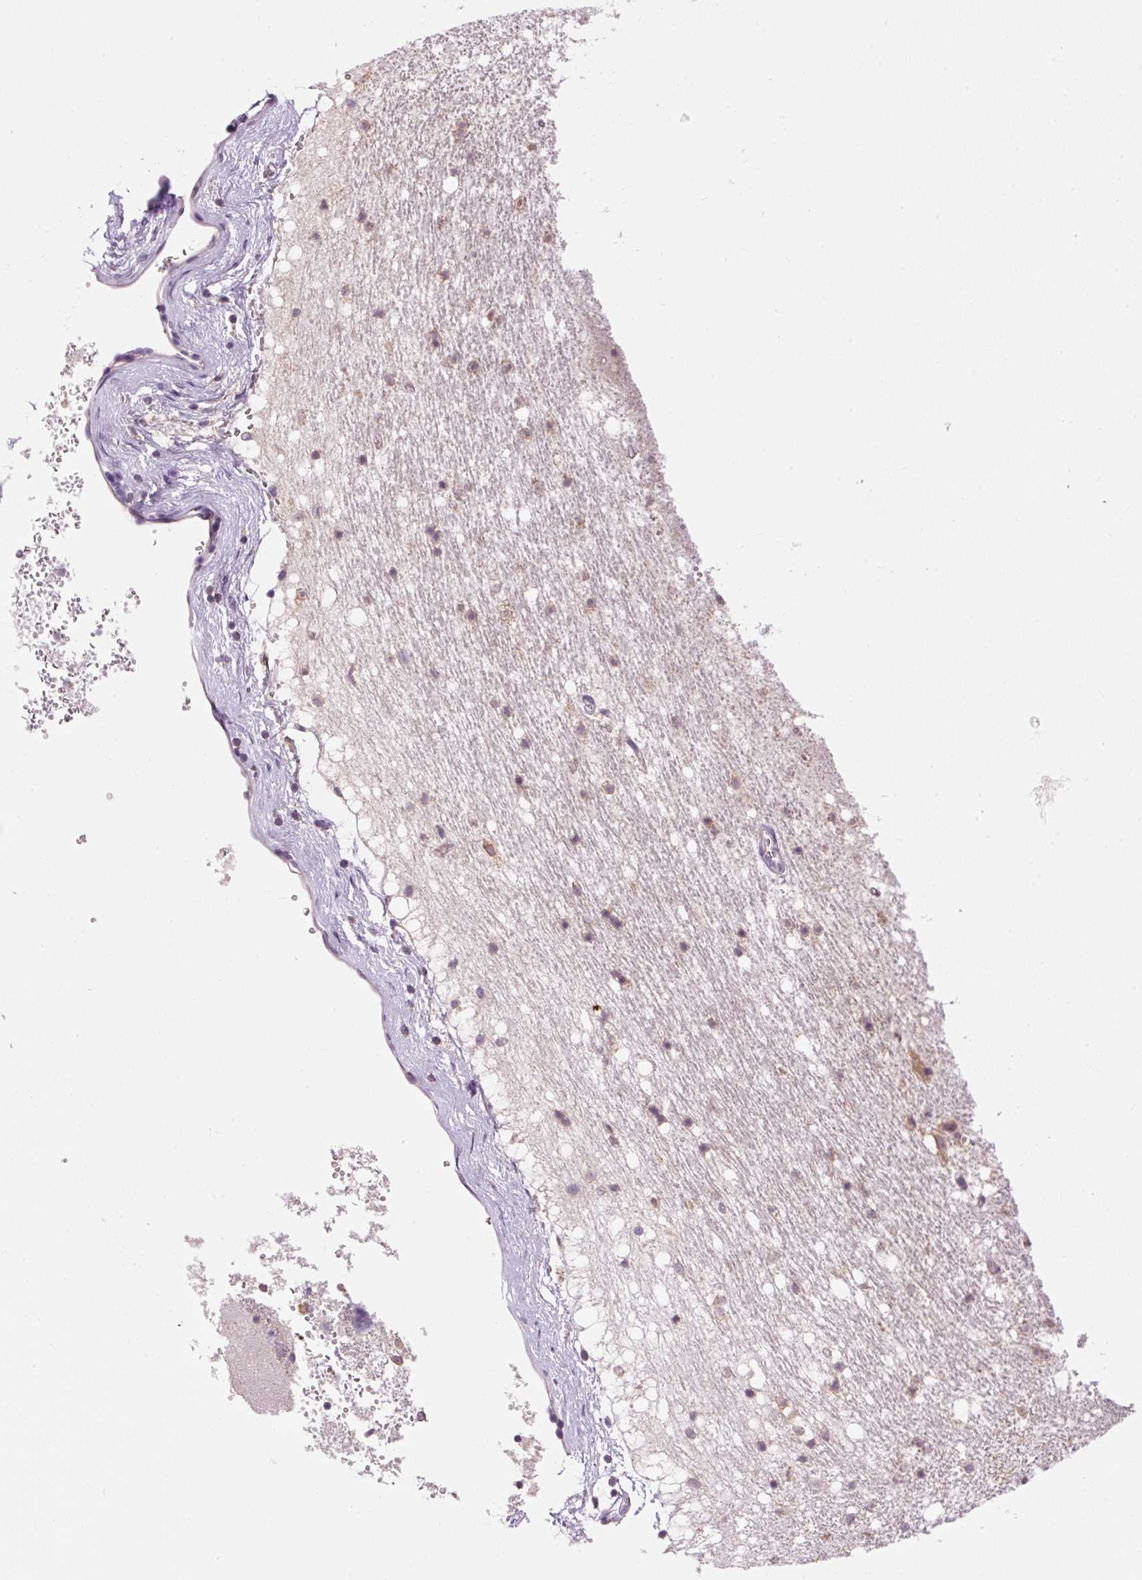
{"staining": {"intensity": "negative", "quantity": "none", "location": "none"}, "tissue": "caudate", "cell_type": "Glial cells", "image_type": "normal", "snomed": [{"axis": "morphology", "description": "Normal tissue, NOS"}, {"axis": "topography", "description": "Lateral ventricle wall"}], "caption": "A micrograph of human caudate is negative for staining in glial cells. (DAB IHC visualized using brightfield microscopy, high magnification).", "gene": "PNPLA5", "patient": {"sex": "male", "age": 37}}